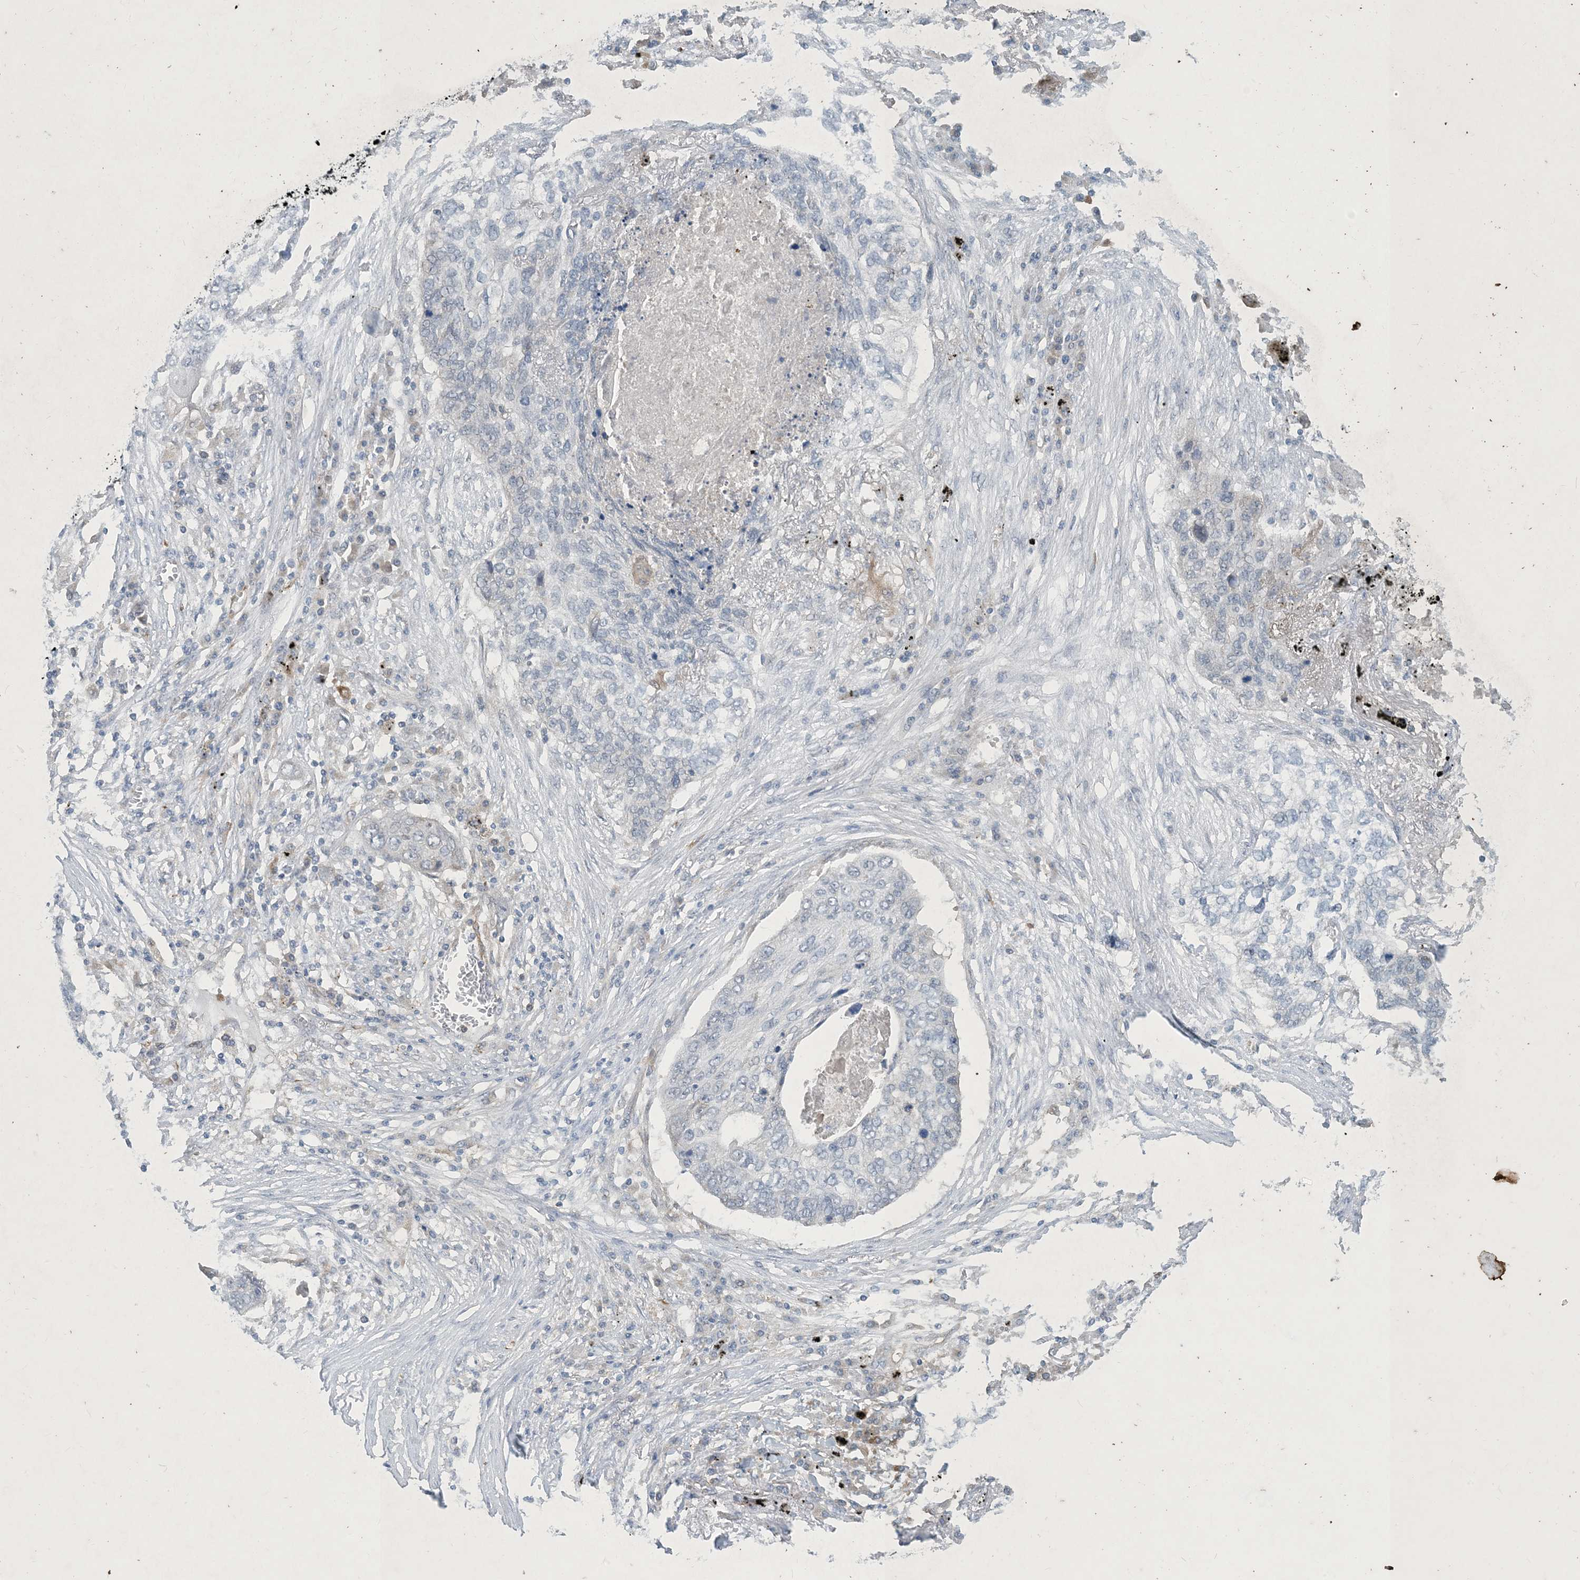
{"staining": {"intensity": "negative", "quantity": "none", "location": "none"}, "tissue": "lung cancer", "cell_type": "Tumor cells", "image_type": "cancer", "snomed": [{"axis": "morphology", "description": "Squamous cell carcinoma, NOS"}, {"axis": "topography", "description": "Lung"}], "caption": "The IHC histopathology image has no significant staining in tumor cells of squamous cell carcinoma (lung) tissue. The staining is performed using DAB brown chromogen with nuclei counter-stained in using hematoxylin.", "gene": "CDS1", "patient": {"sex": "female", "age": 63}}